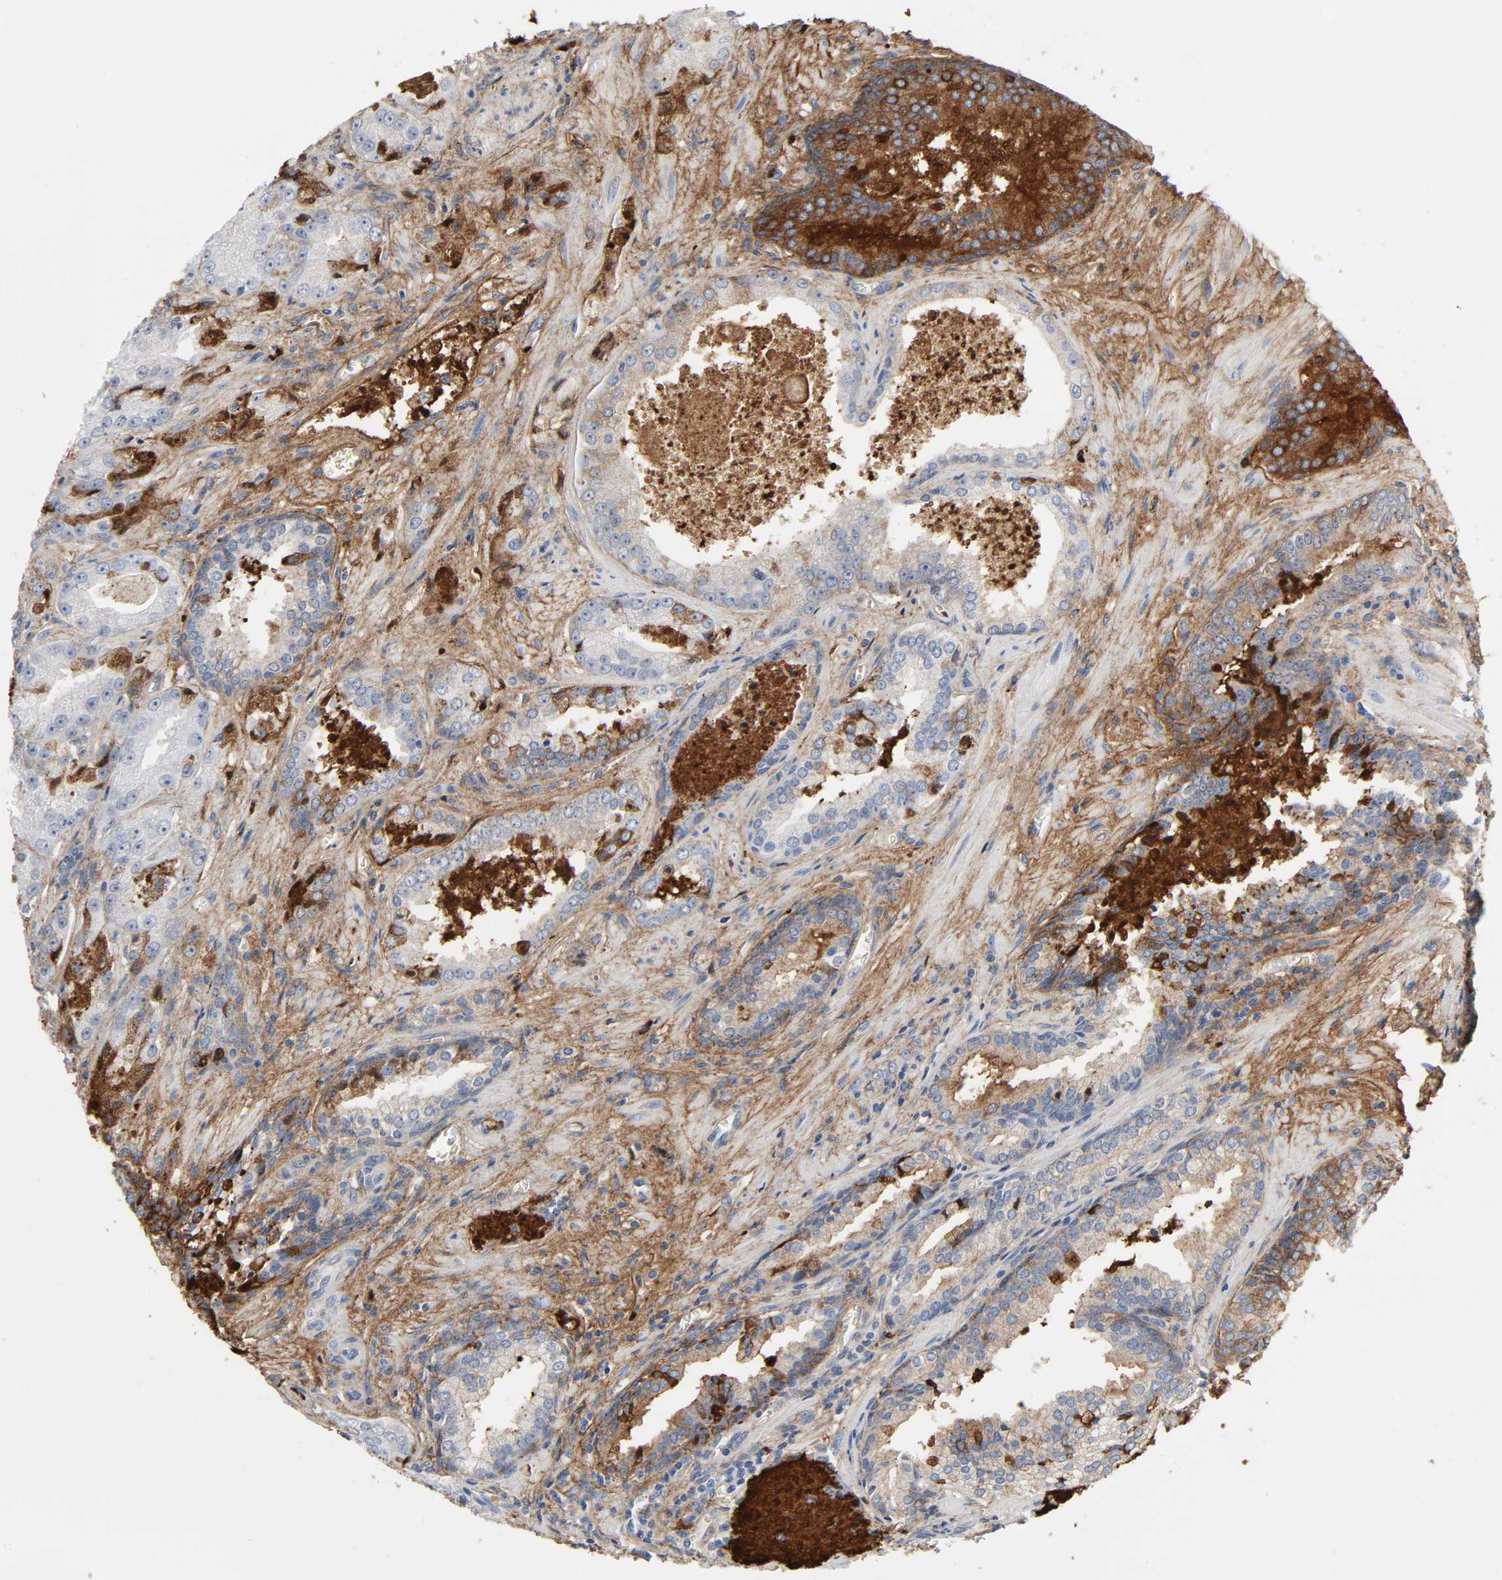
{"staining": {"intensity": "moderate", "quantity": "25%-75%", "location": "cytoplasmic/membranous"}, "tissue": "prostate cancer", "cell_type": "Tumor cells", "image_type": "cancer", "snomed": [{"axis": "morphology", "description": "Adenocarcinoma, Low grade"}, {"axis": "topography", "description": "Prostate"}], "caption": "The micrograph reveals immunohistochemical staining of prostate low-grade adenocarcinoma. There is moderate cytoplasmic/membranous expression is identified in about 25%-75% of tumor cells. Using DAB (brown) and hematoxylin (blue) stains, captured at high magnification using brightfield microscopy.", "gene": "C3", "patient": {"sex": "male", "age": 60}}